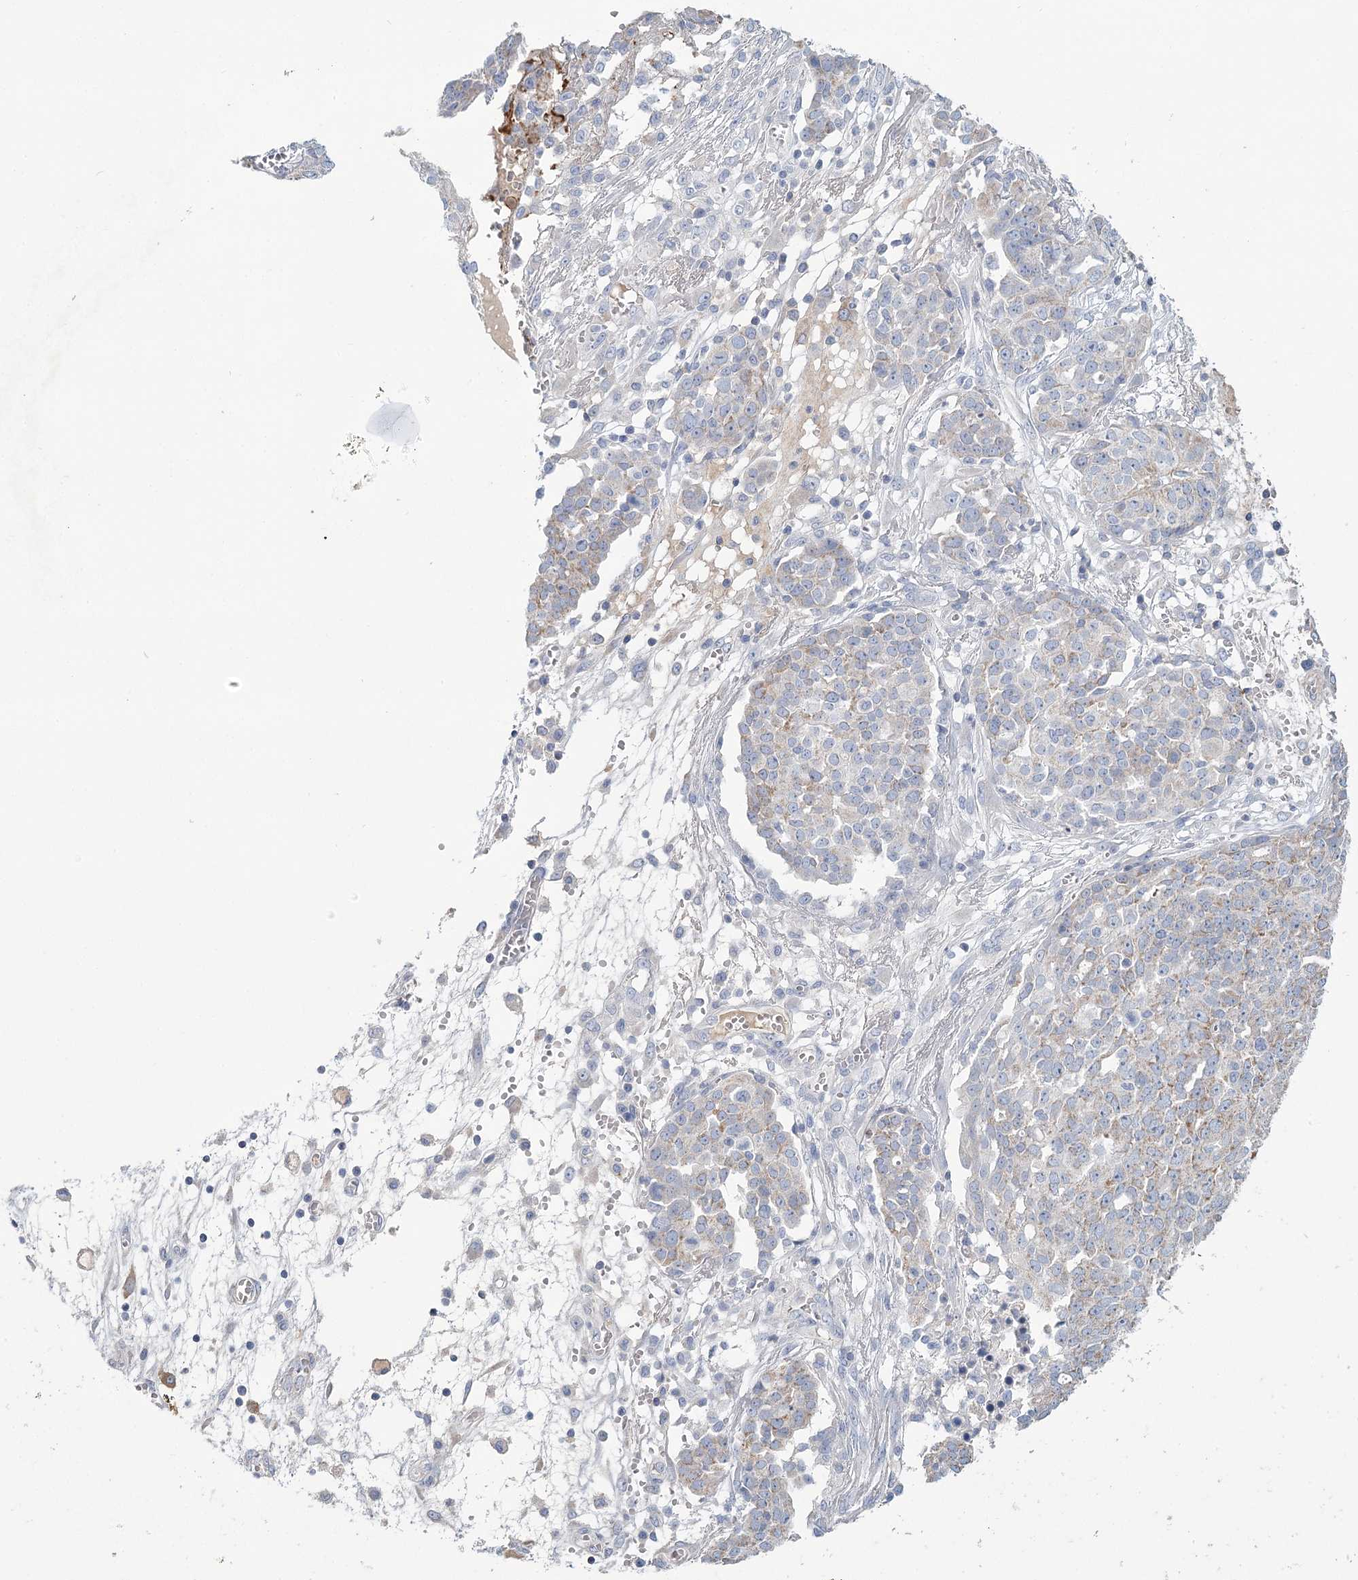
{"staining": {"intensity": "negative", "quantity": "none", "location": "none"}, "tissue": "ovarian cancer", "cell_type": "Tumor cells", "image_type": "cancer", "snomed": [{"axis": "morphology", "description": "Cystadenocarcinoma, serous, NOS"}, {"axis": "topography", "description": "Soft tissue"}, {"axis": "topography", "description": "Ovary"}], "caption": "Ovarian cancer (serous cystadenocarcinoma) stained for a protein using immunohistochemistry (IHC) exhibits no expression tumor cells.", "gene": "ARHGAP44", "patient": {"sex": "female", "age": 57}}